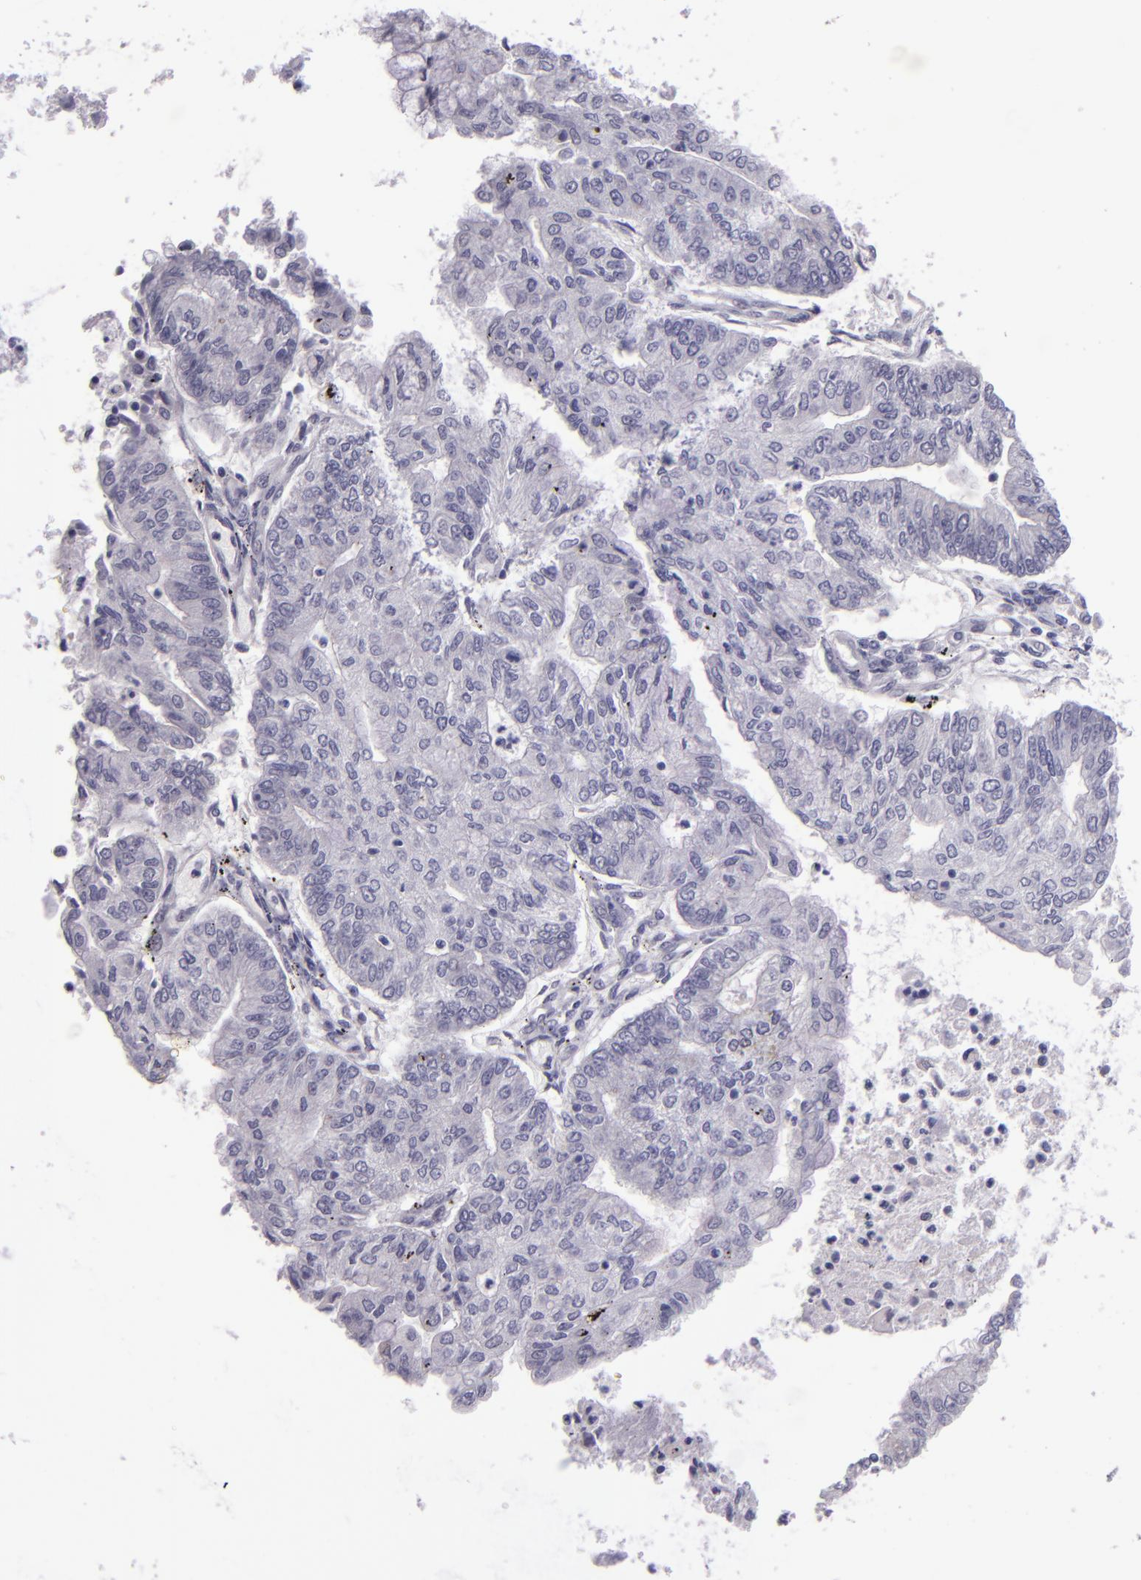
{"staining": {"intensity": "negative", "quantity": "none", "location": "none"}, "tissue": "endometrial cancer", "cell_type": "Tumor cells", "image_type": "cancer", "snomed": [{"axis": "morphology", "description": "Adenocarcinoma, NOS"}, {"axis": "topography", "description": "Endometrium"}], "caption": "Endometrial cancer was stained to show a protein in brown. There is no significant staining in tumor cells.", "gene": "SNCB", "patient": {"sex": "female", "age": 59}}